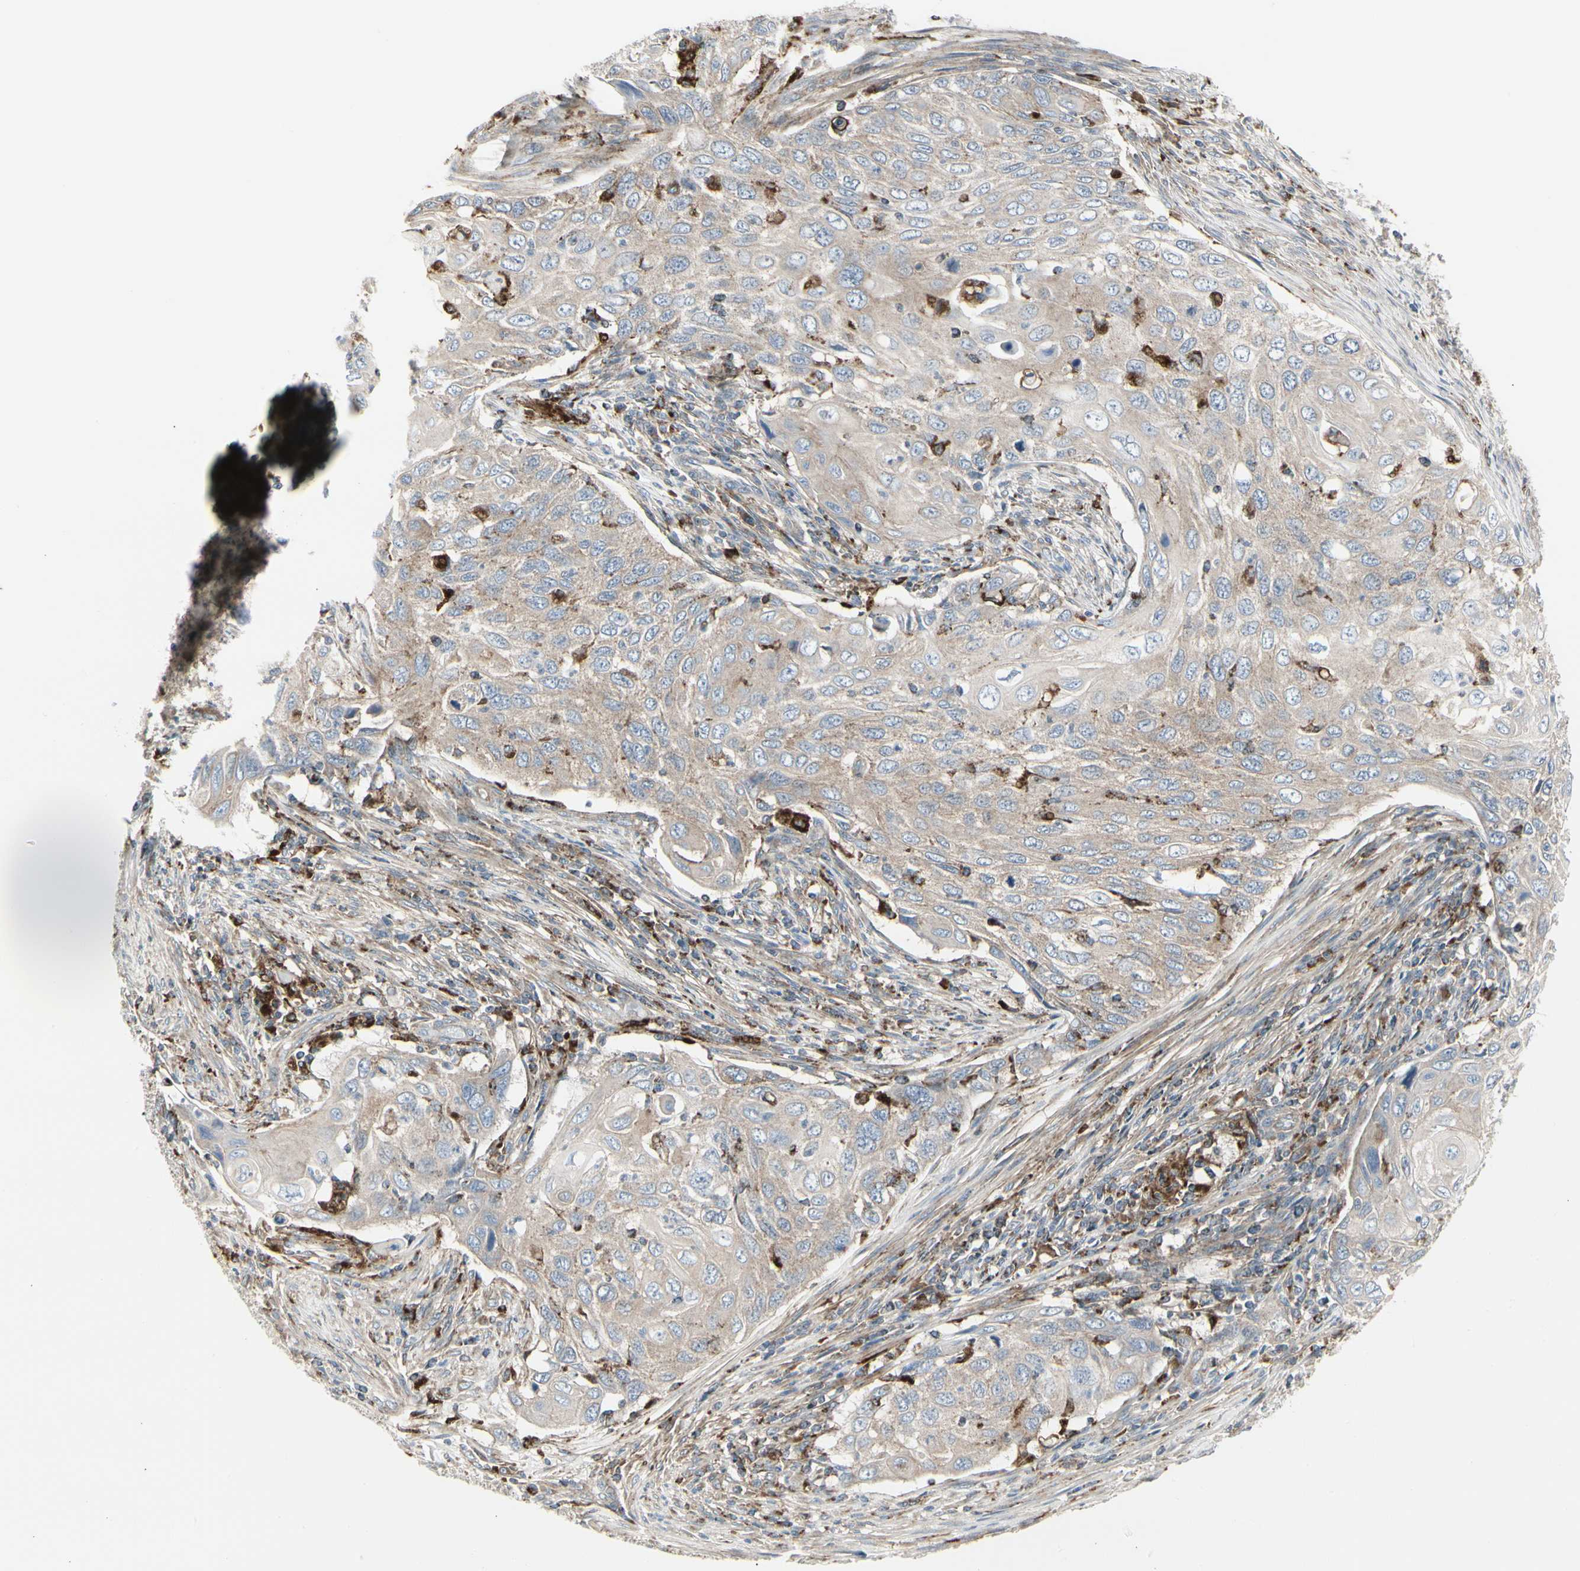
{"staining": {"intensity": "weak", "quantity": ">75%", "location": "cytoplasmic/membranous"}, "tissue": "cervical cancer", "cell_type": "Tumor cells", "image_type": "cancer", "snomed": [{"axis": "morphology", "description": "Squamous cell carcinoma, NOS"}, {"axis": "topography", "description": "Cervix"}], "caption": "High-power microscopy captured an immunohistochemistry (IHC) histopathology image of cervical cancer, revealing weak cytoplasmic/membranous expression in approximately >75% of tumor cells.", "gene": "ATP6V1B2", "patient": {"sex": "female", "age": 70}}